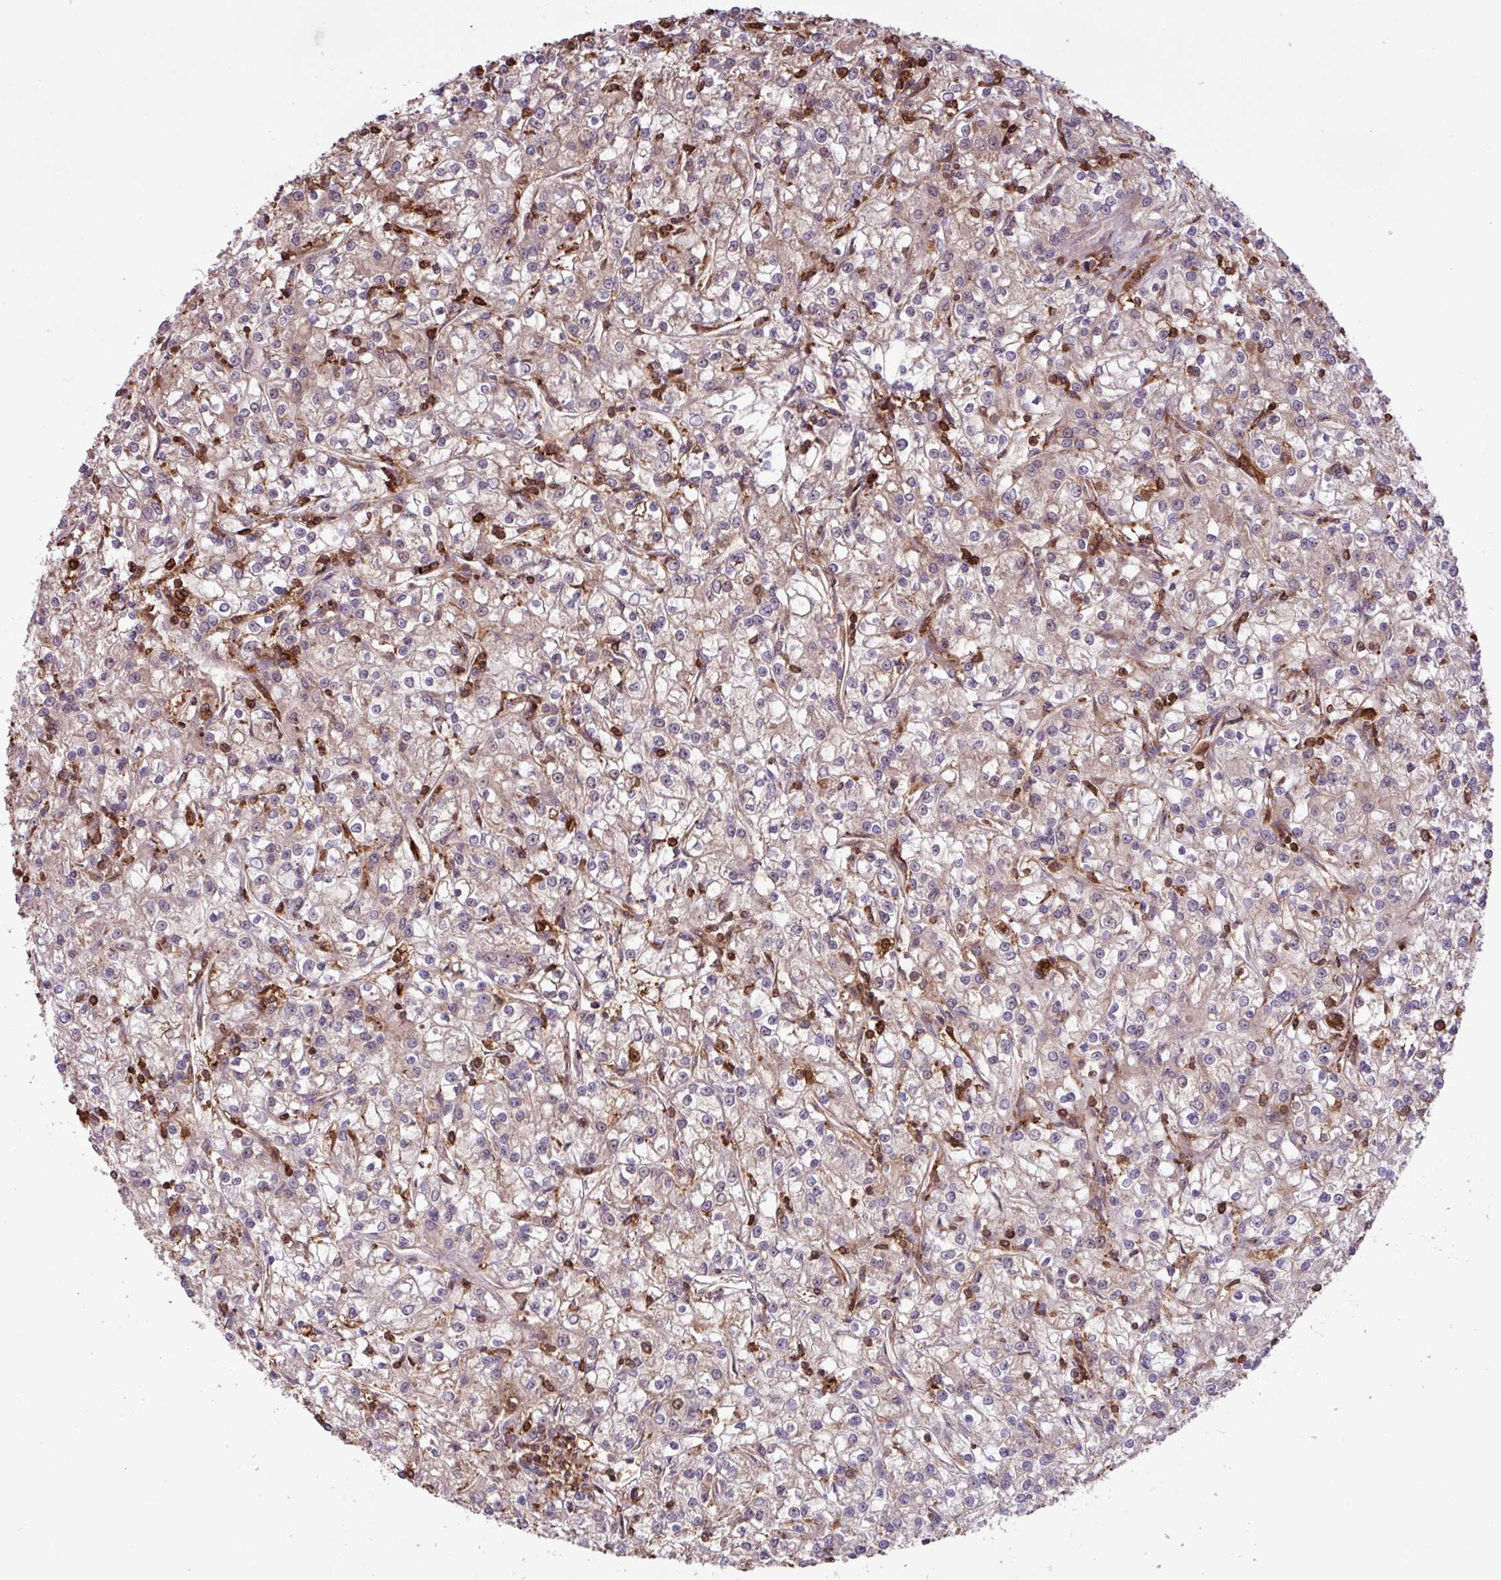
{"staining": {"intensity": "negative", "quantity": "none", "location": "none"}, "tissue": "renal cancer", "cell_type": "Tumor cells", "image_type": "cancer", "snomed": [{"axis": "morphology", "description": "Adenocarcinoma, NOS"}, {"axis": "topography", "description": "Kidney"}], "caption": "IHC of renal cancer reveals no positivity in tumor cells.", "gene": "GON7", "patient": {"sex": "female", "age": 59}}